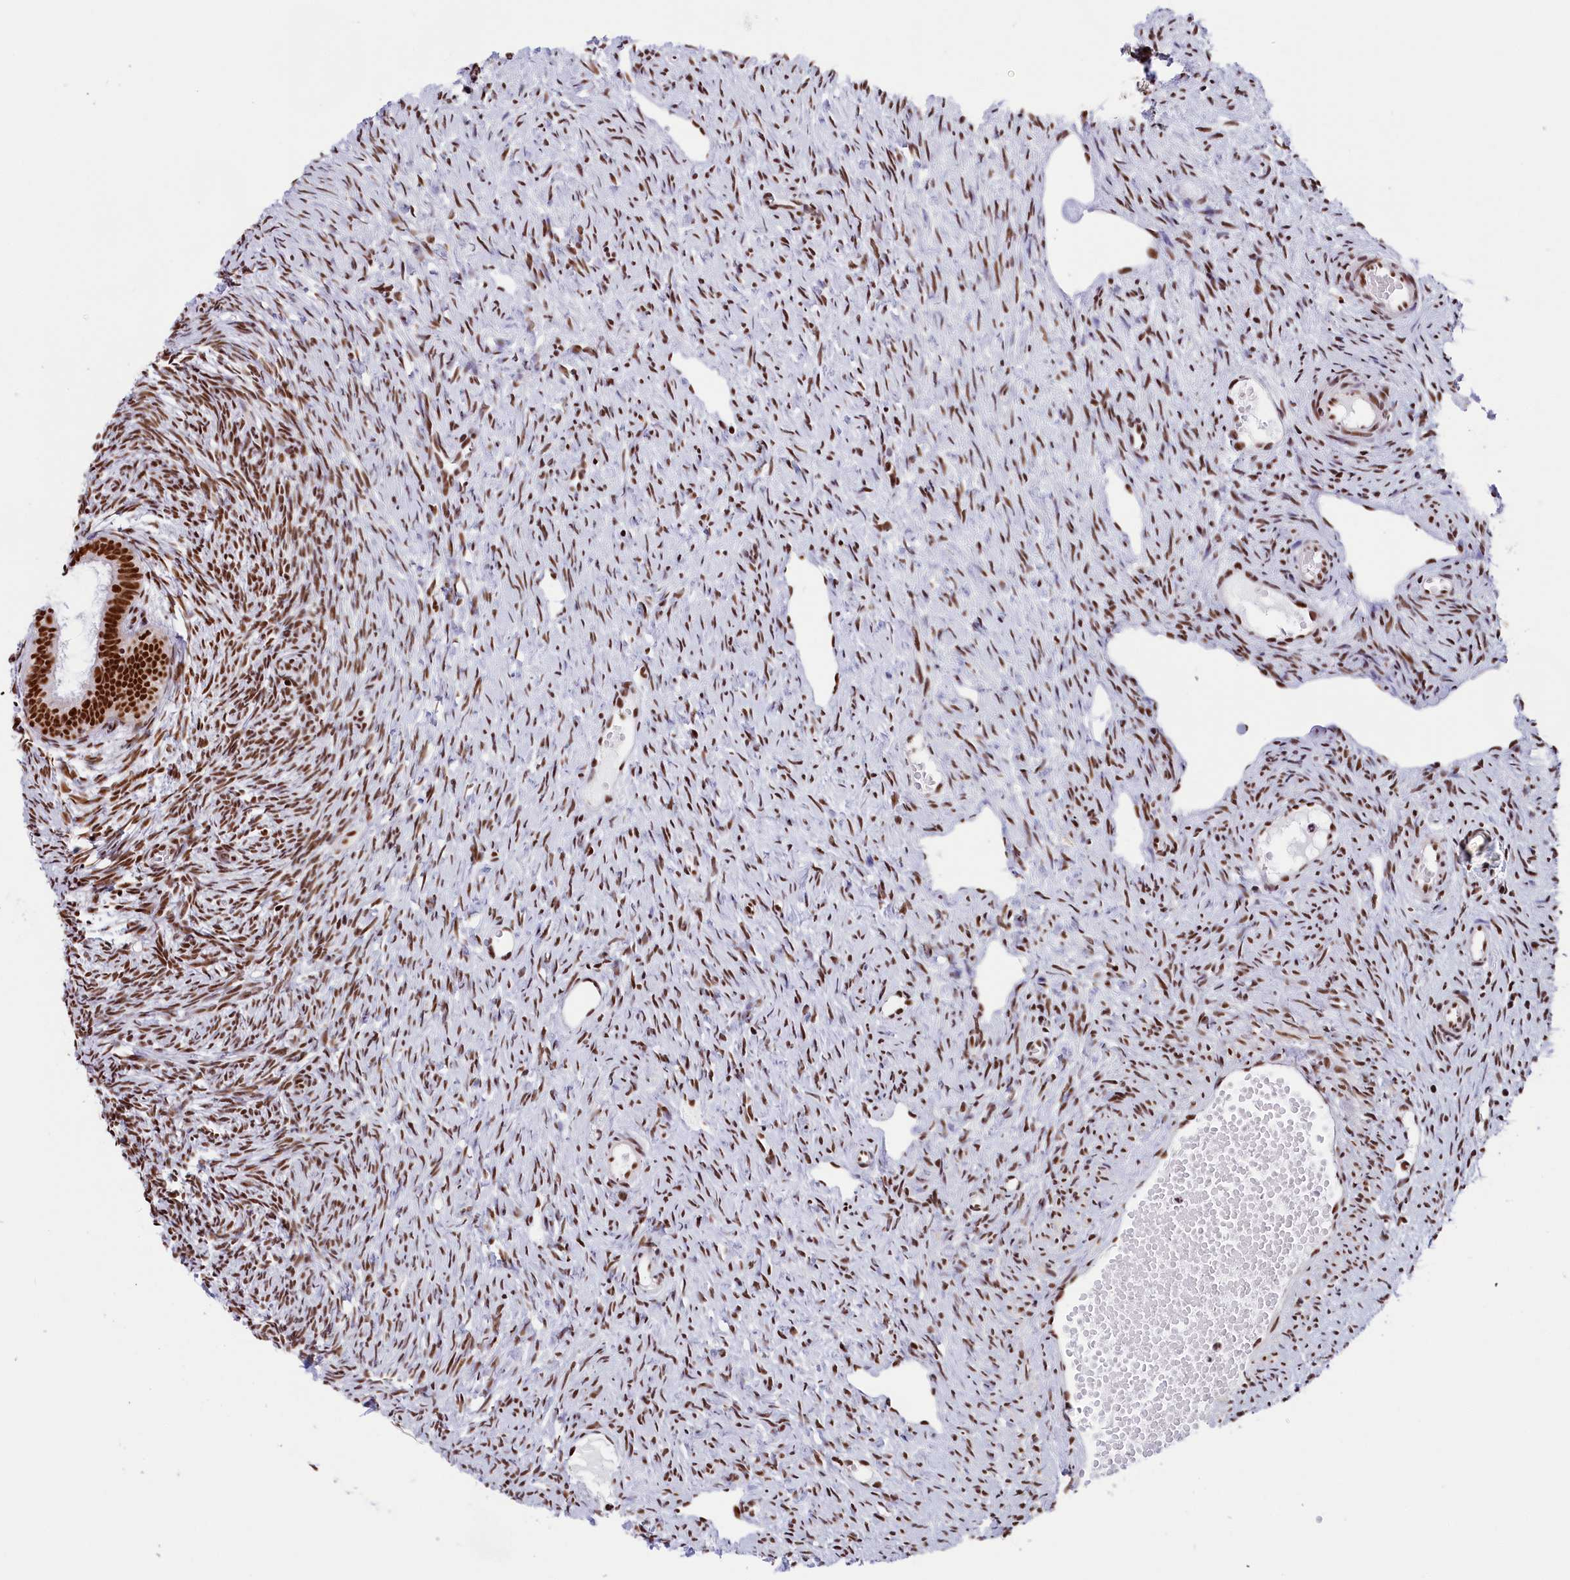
{"staining": {"intensity": "strong", "quantity": ">75%", "location": "nuclear"}, "tissue": "ovary", "cell_type": "Follicle cells", "image_type": "normal", "snomed": [{"axis": "morphology", "description": "Normal tissue, NOS"}, {"axis": "topography", "description": "Ovary"}], "caption": "High-power microscopy captured an immunohistochemistry image of benign ovary, revealing strong nuclear positivity in about >75% of follicle cells.", "gene": "SNRNP70", "patient": {"sex": "female", "age": 51}}